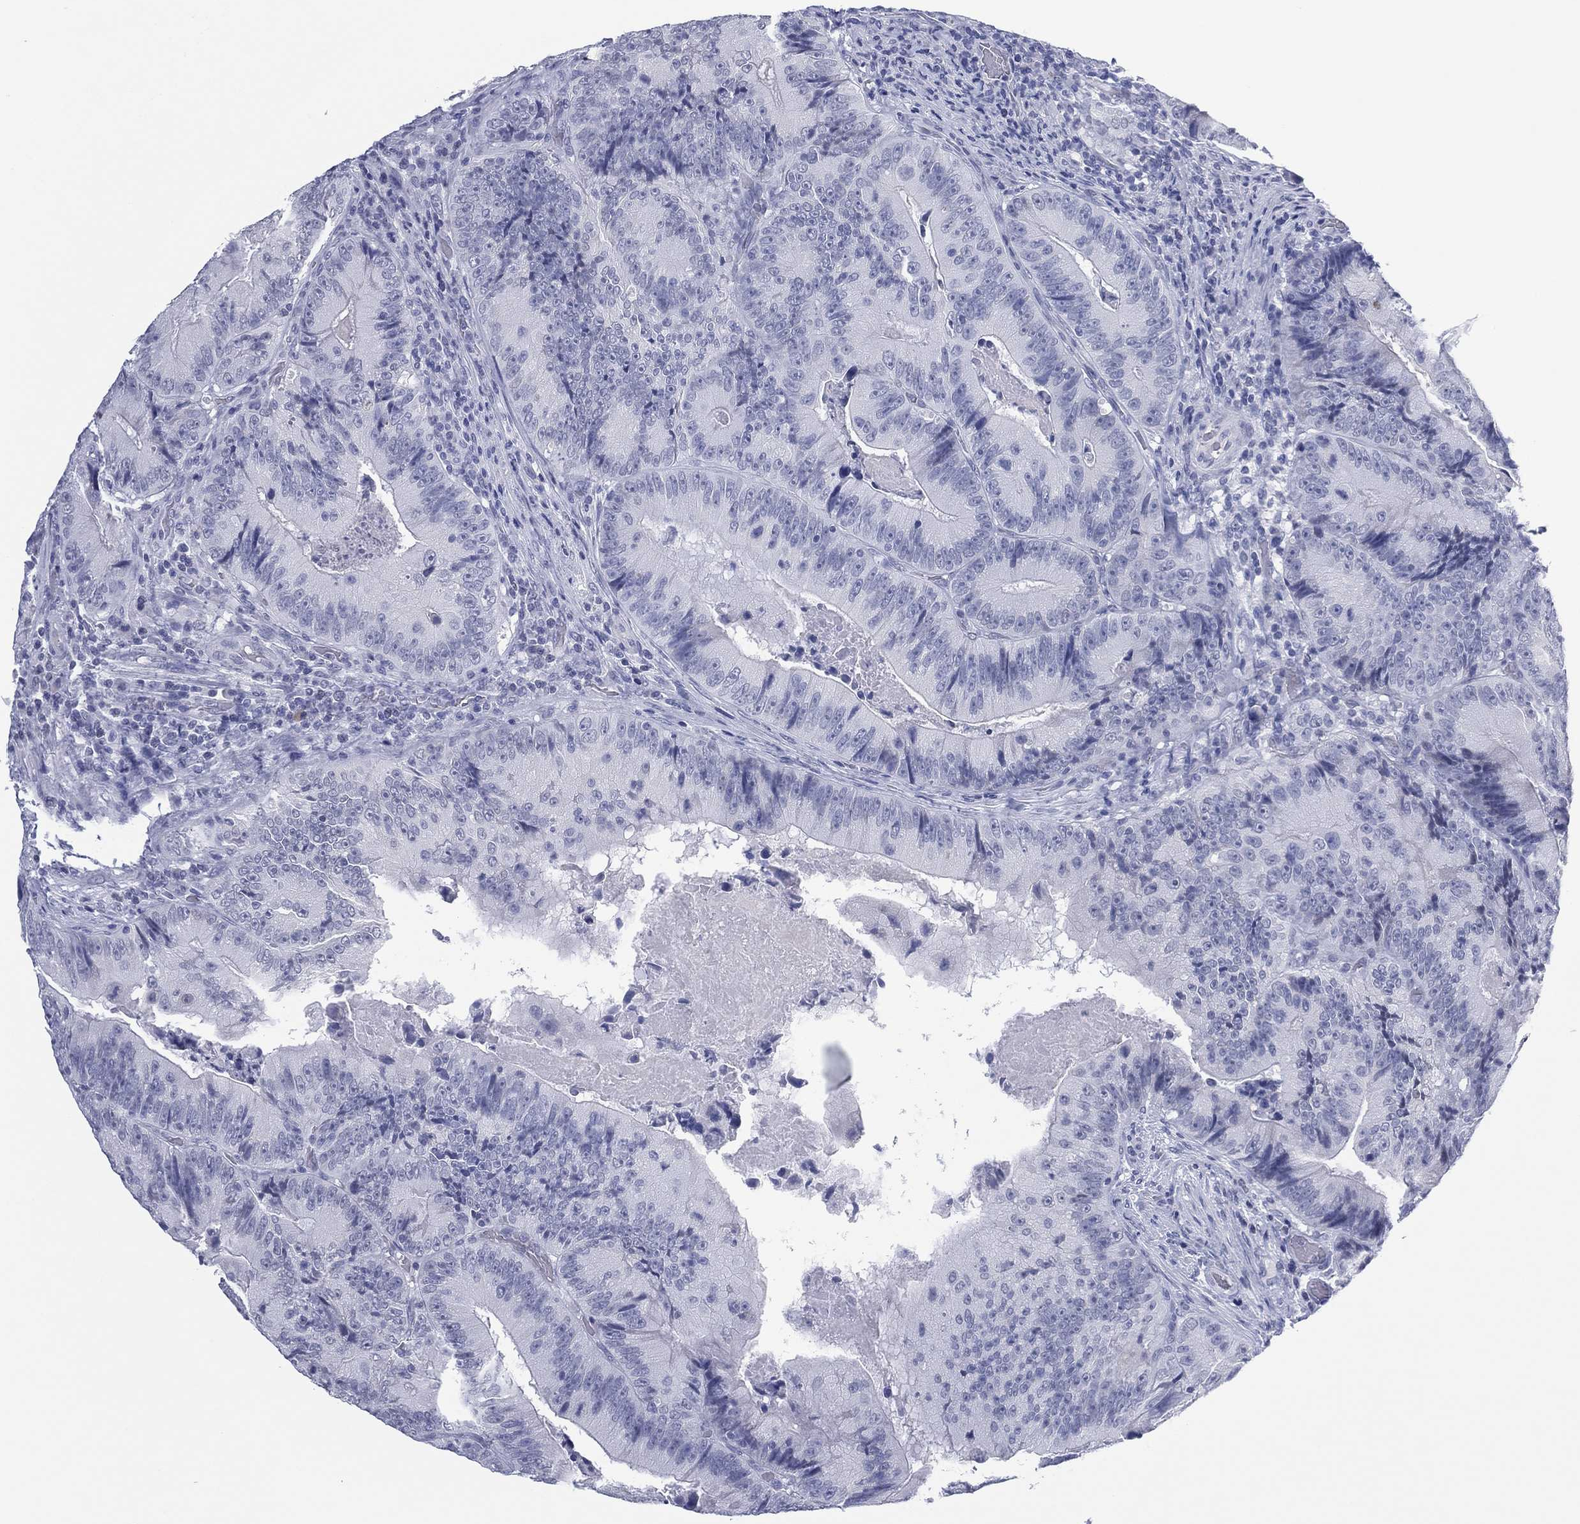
{"staining": {"intensity": "negative", "quantity": "none", "location": "none"}, "tissue": "colorectal cancer", "cell_type": "Tumor cells", "image_type": "cancer", "snomed": [{"axis": "morphology", "description": "Adenocarcinoma, NOS"}, {"axis": "topography", "description": "Colon"}], "caption": "Colorectal cancer (adenocarcinoma) was stained to show a protein in brown. There is no significant staining in tumor cells.", "gene": "UTF1", "patient": {"sex": "female", "age": 86}}